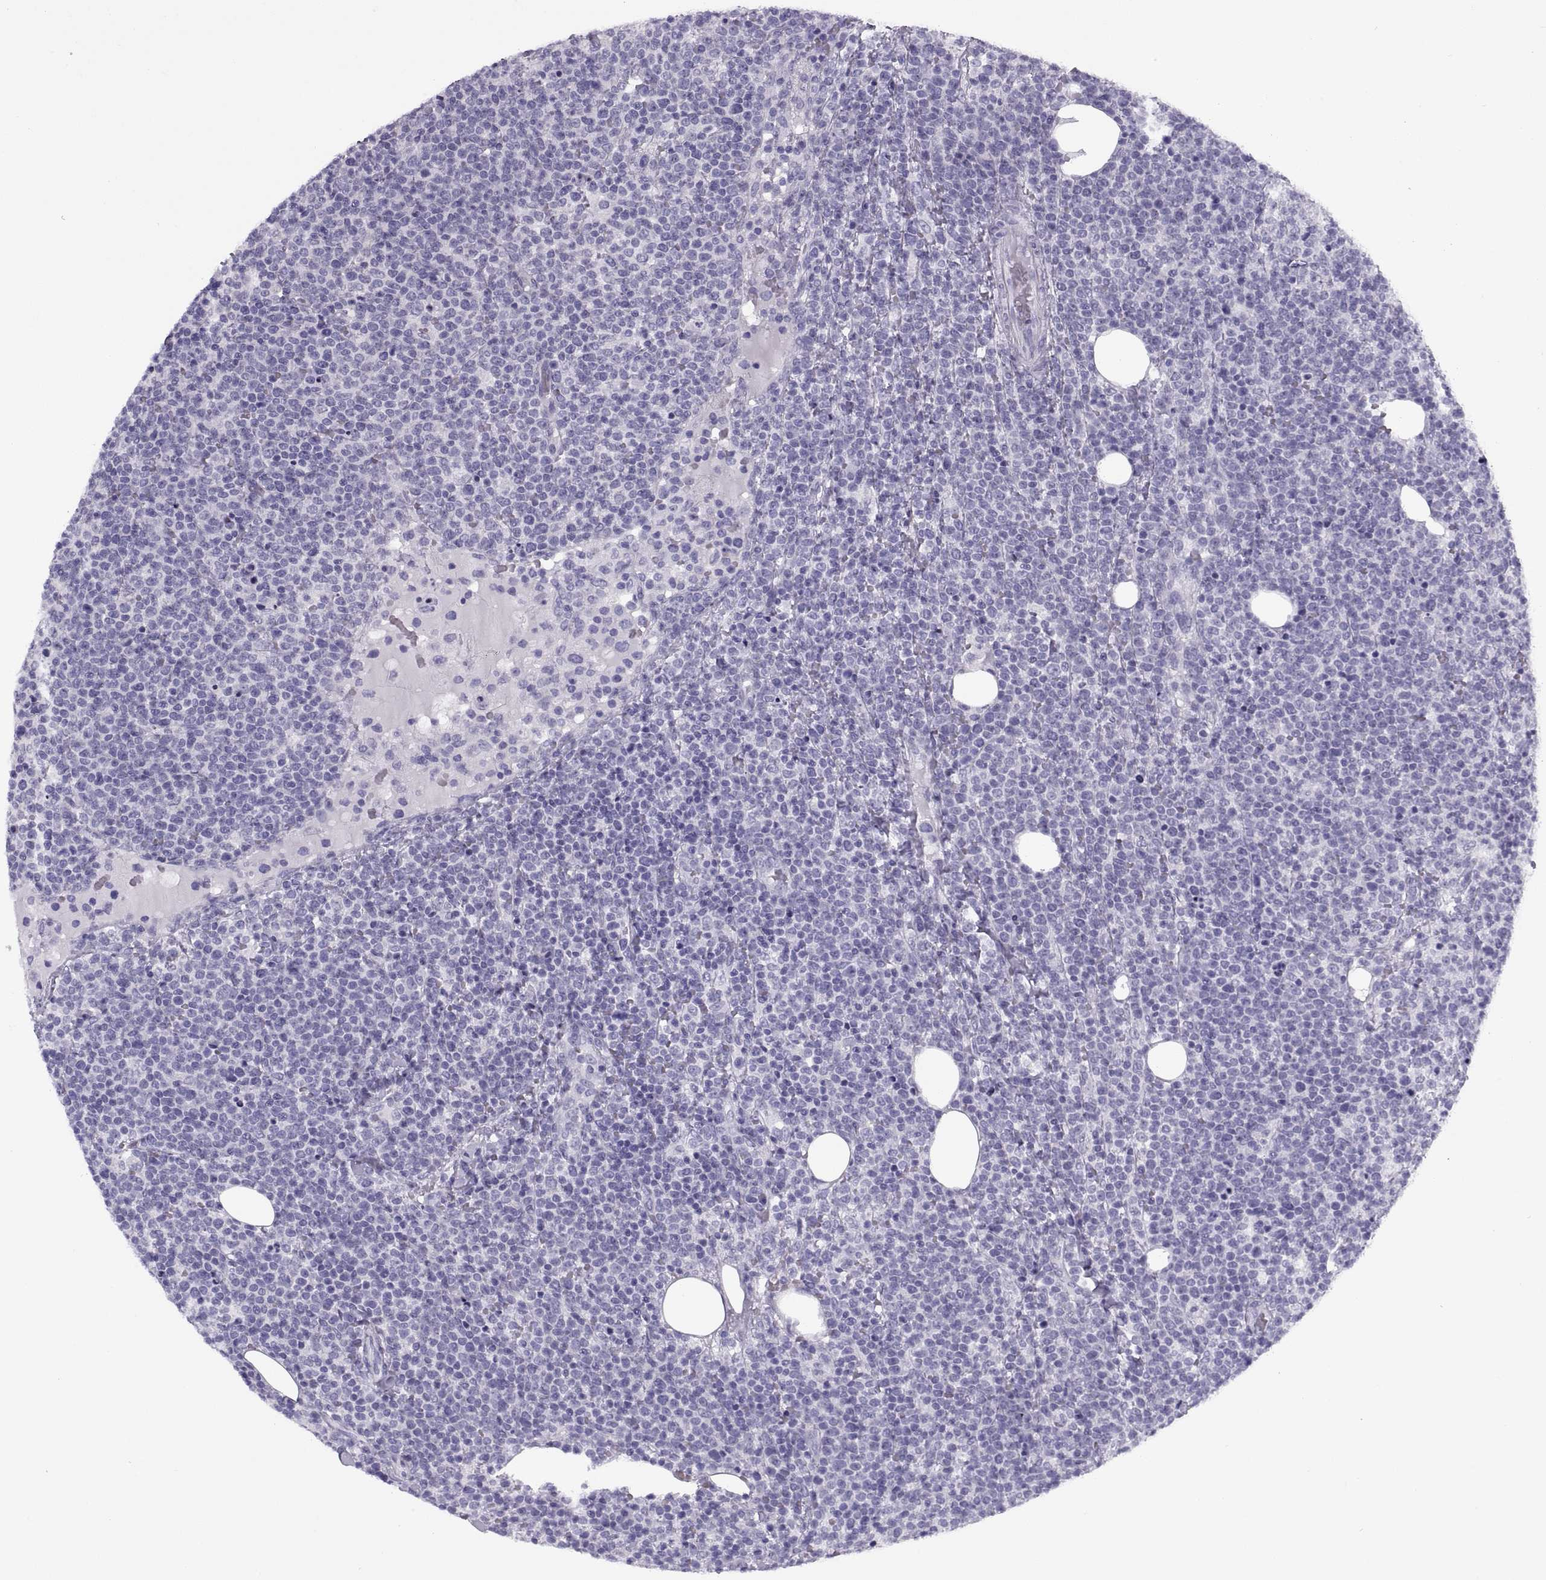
{"staining": {"intensity": "negative", "quantity": "none", "location": "none"}, "tissue": "lymphoma", "cell_type": "Tumor cells", "image_type": "cancer", "snomed": [{"axis": "morphology", "description": "Malignant lymphoma, non-Hodgkin's type, High grade"}, {"axis": "topography", "description": "Lymph node"}], "caption": "A high-resolution photomicrograph shows IHC staining of lymphoma, which shows no significant staining in tumor cells.", "gene": "RLBP1", "patient": {"sex": "male", "age": 61}}